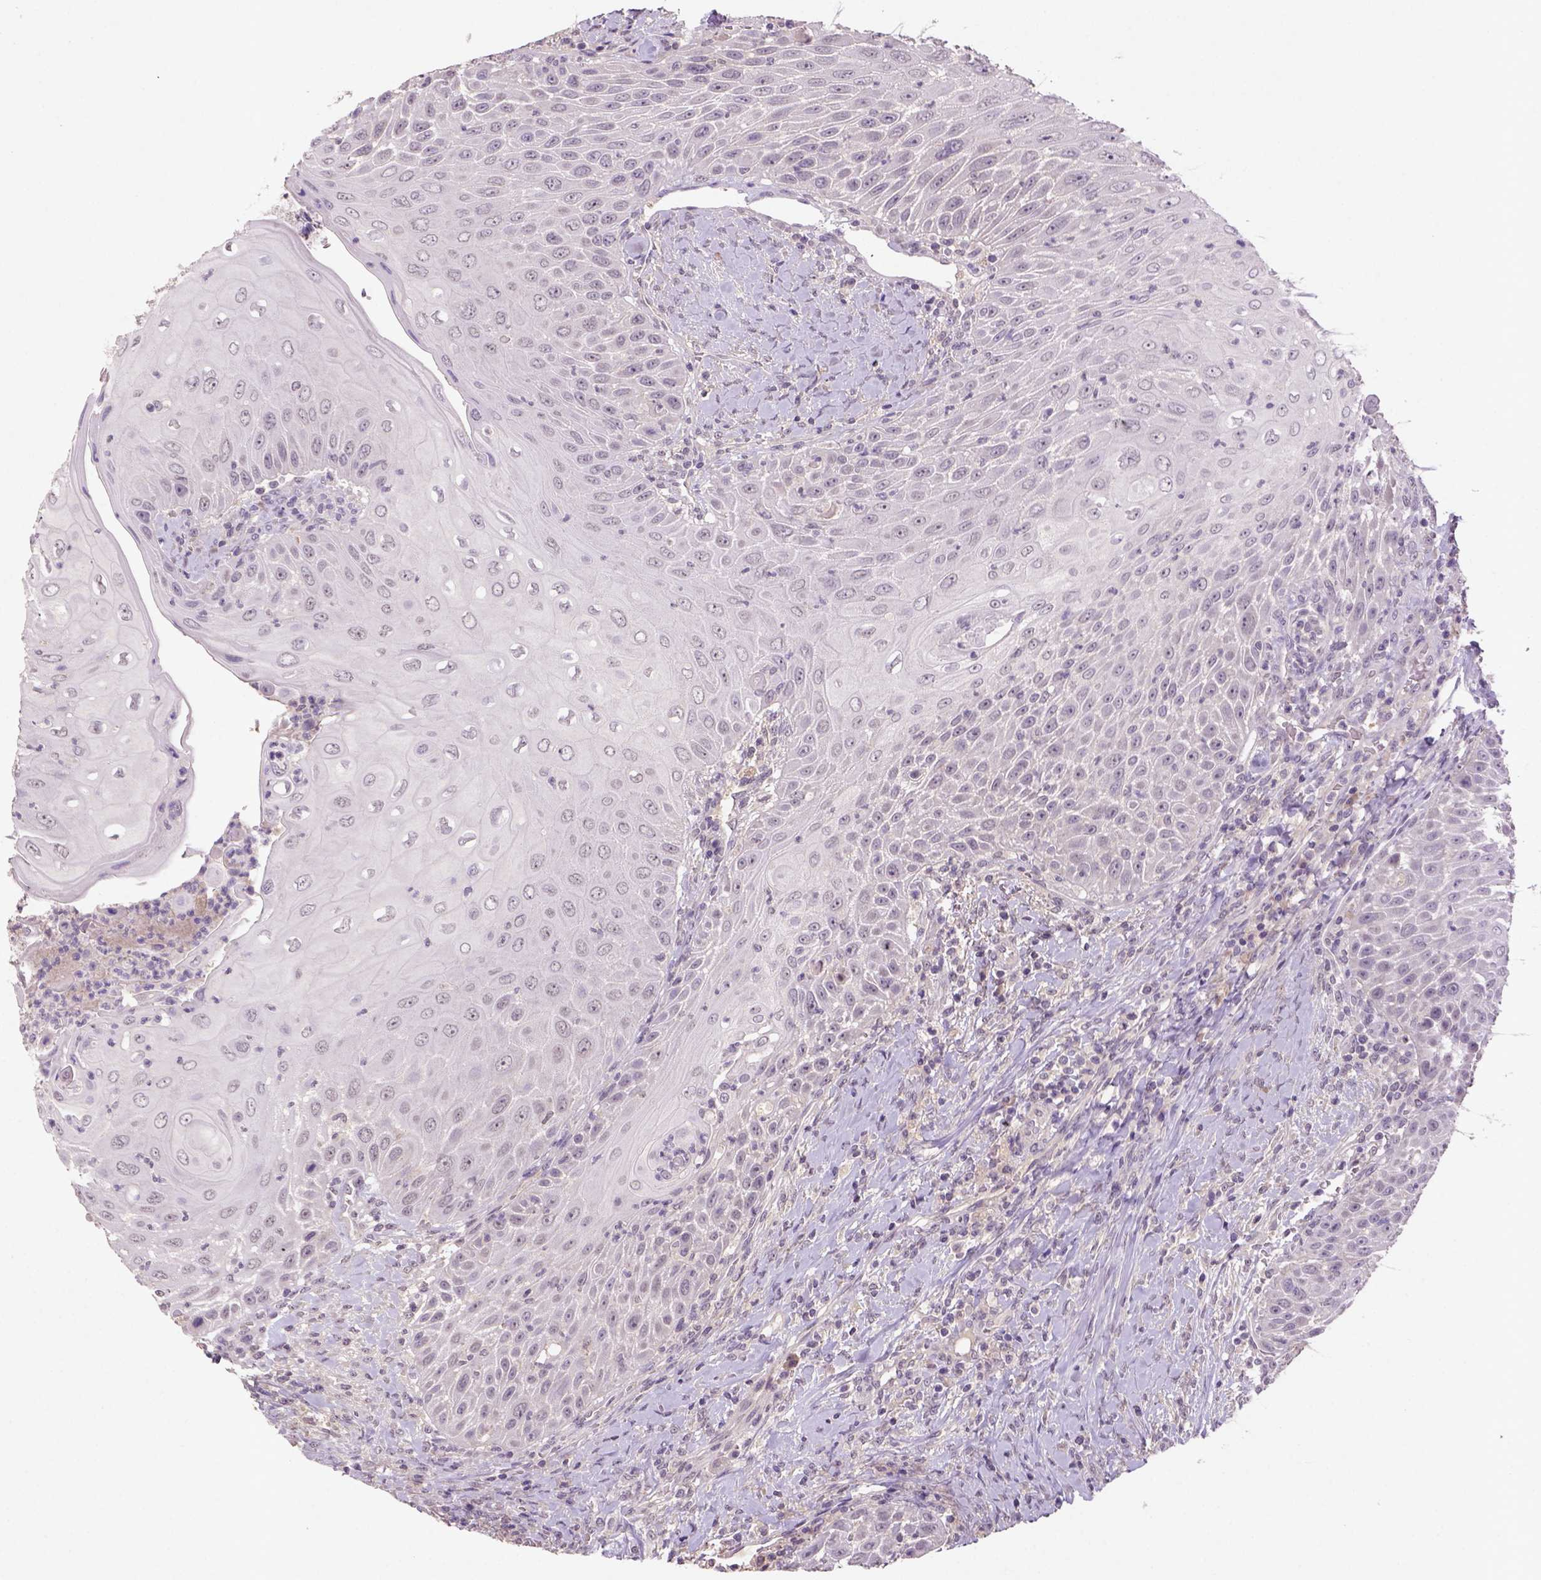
{"staining": {"intensity": "negative", "quantity": "none", "location": "none"}, "tissue": "head and neck cancer", "cell_type": "Tumor cells", "image_type": "cancer", "snomed": [{"axis": "morphology", "description": "Squamous cell carcinoma, NOS"}, {"axis": "topography", "description": "Head-Neck"}], "caption": "A high-resolution histopathology image shows IHC staining of head and neck cancer (squamous cell carcinoma), which demonstrates no significant staining in tumor cells.", "gene": "NLGN2", "patient": {"sex": "male", "age": 69}}